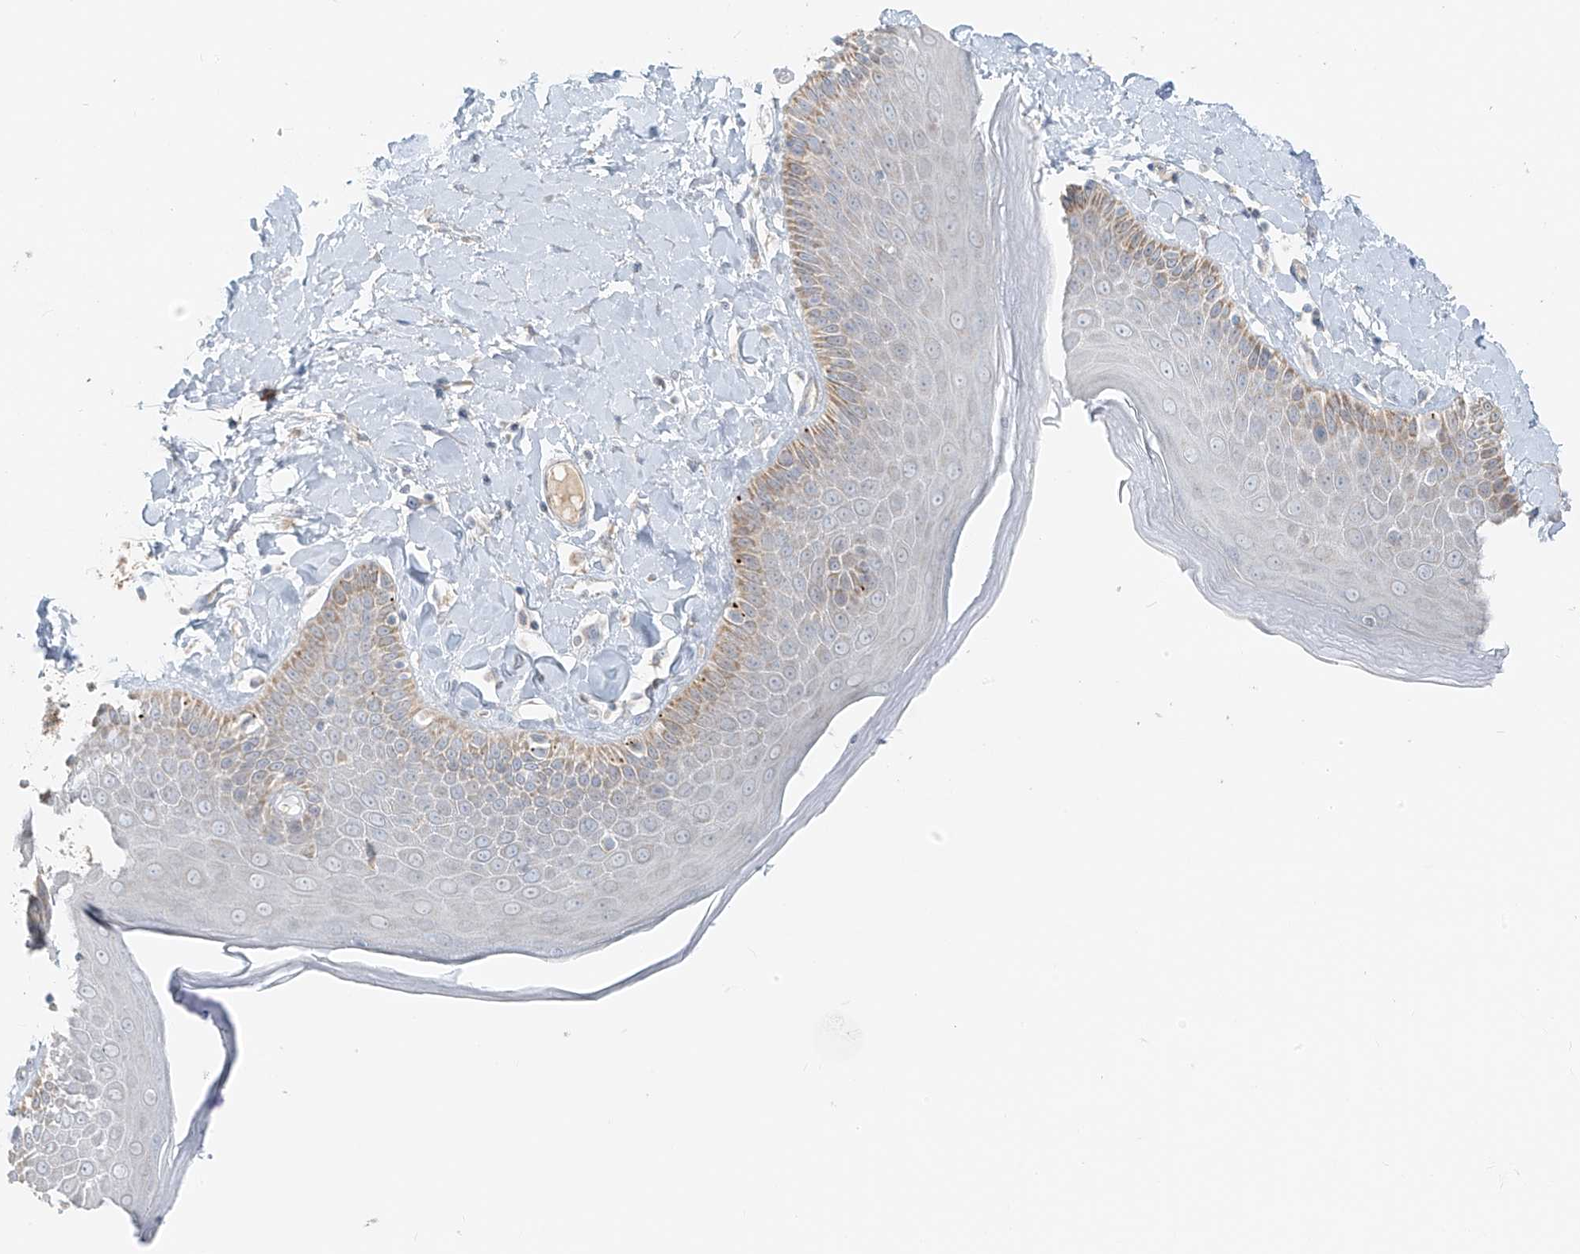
{"staining": {"intensity": "moderate", "quantity": "<25%", "location": "cytoplasmic/membranous"}, "tissue": "skin", "cell_type": "Epidermal cells", "image_type": "normal", "snomed": [{"axis": "morphology", "description": "Normal tissue, NOS"}, {"axis": "topography", "description": "Anal"}], "caption": "The photomicrograph reveals staining of unremarkable skin, revealing moderate cytoplasmic/membranous protein positivity (brown color) within epidermal cells. (IHC, brightfield microscopy, high magnification).", "gene": "UST", "patient": {"sex": "male", "age": 69}}